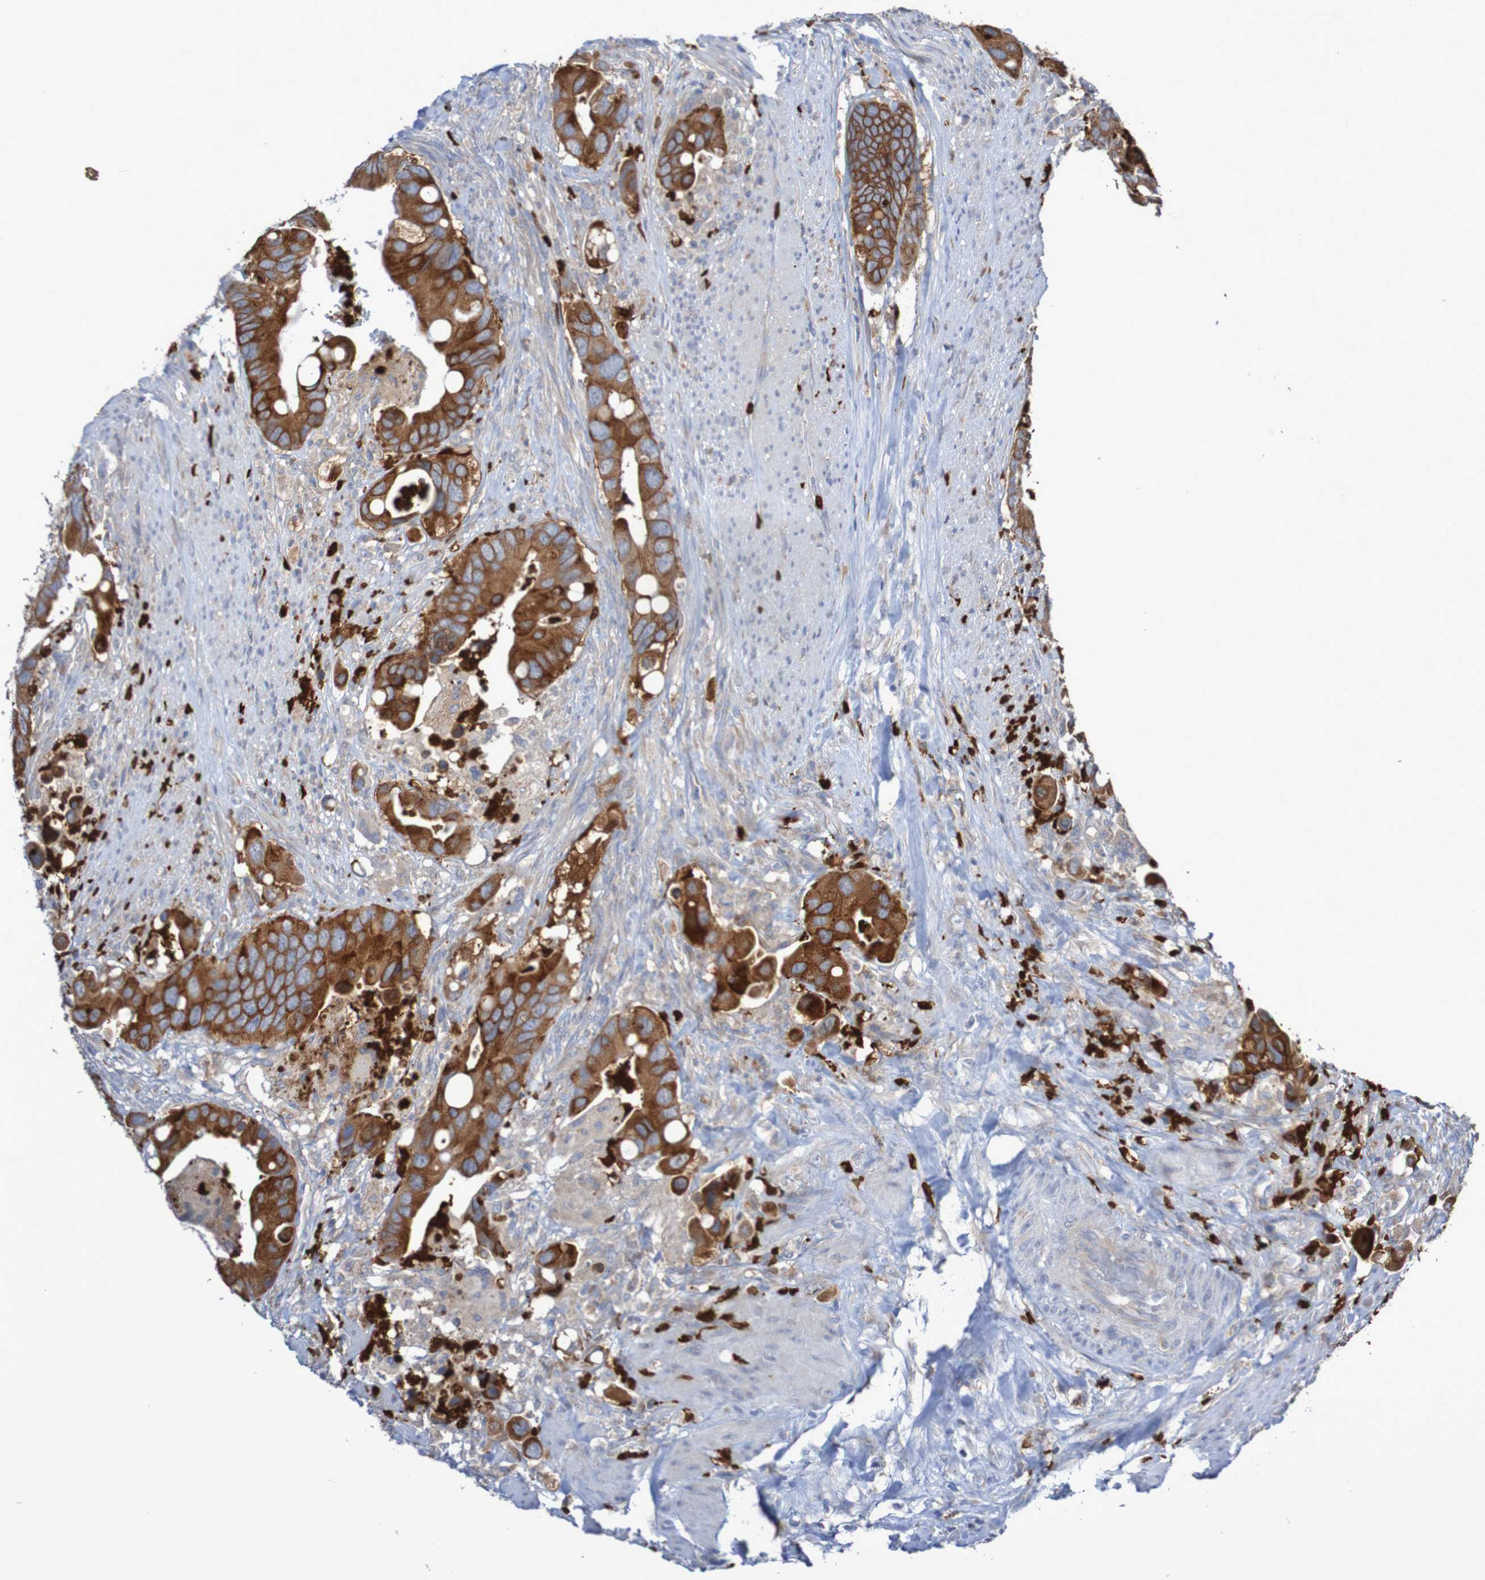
{"staining": {"intensity": "strong", "quantity": ">75%", "location": "cytoplasmic/membranous"}, "tissue": "colorectal cancer", "cell_type": "Tumor cells", "image_type": "cancer", "snomed": [{"axis": "morphology", "description": "Adenocarcinoma, NOS"}, {"axis": "topography", "description": "Rectum"}], "caption": "Human colorectal adenocarcinoma stained with a protein marker shows strong staining in tumor cells.", "gene": "PARP4", "patient": {"sex": "female", "age": 57}}